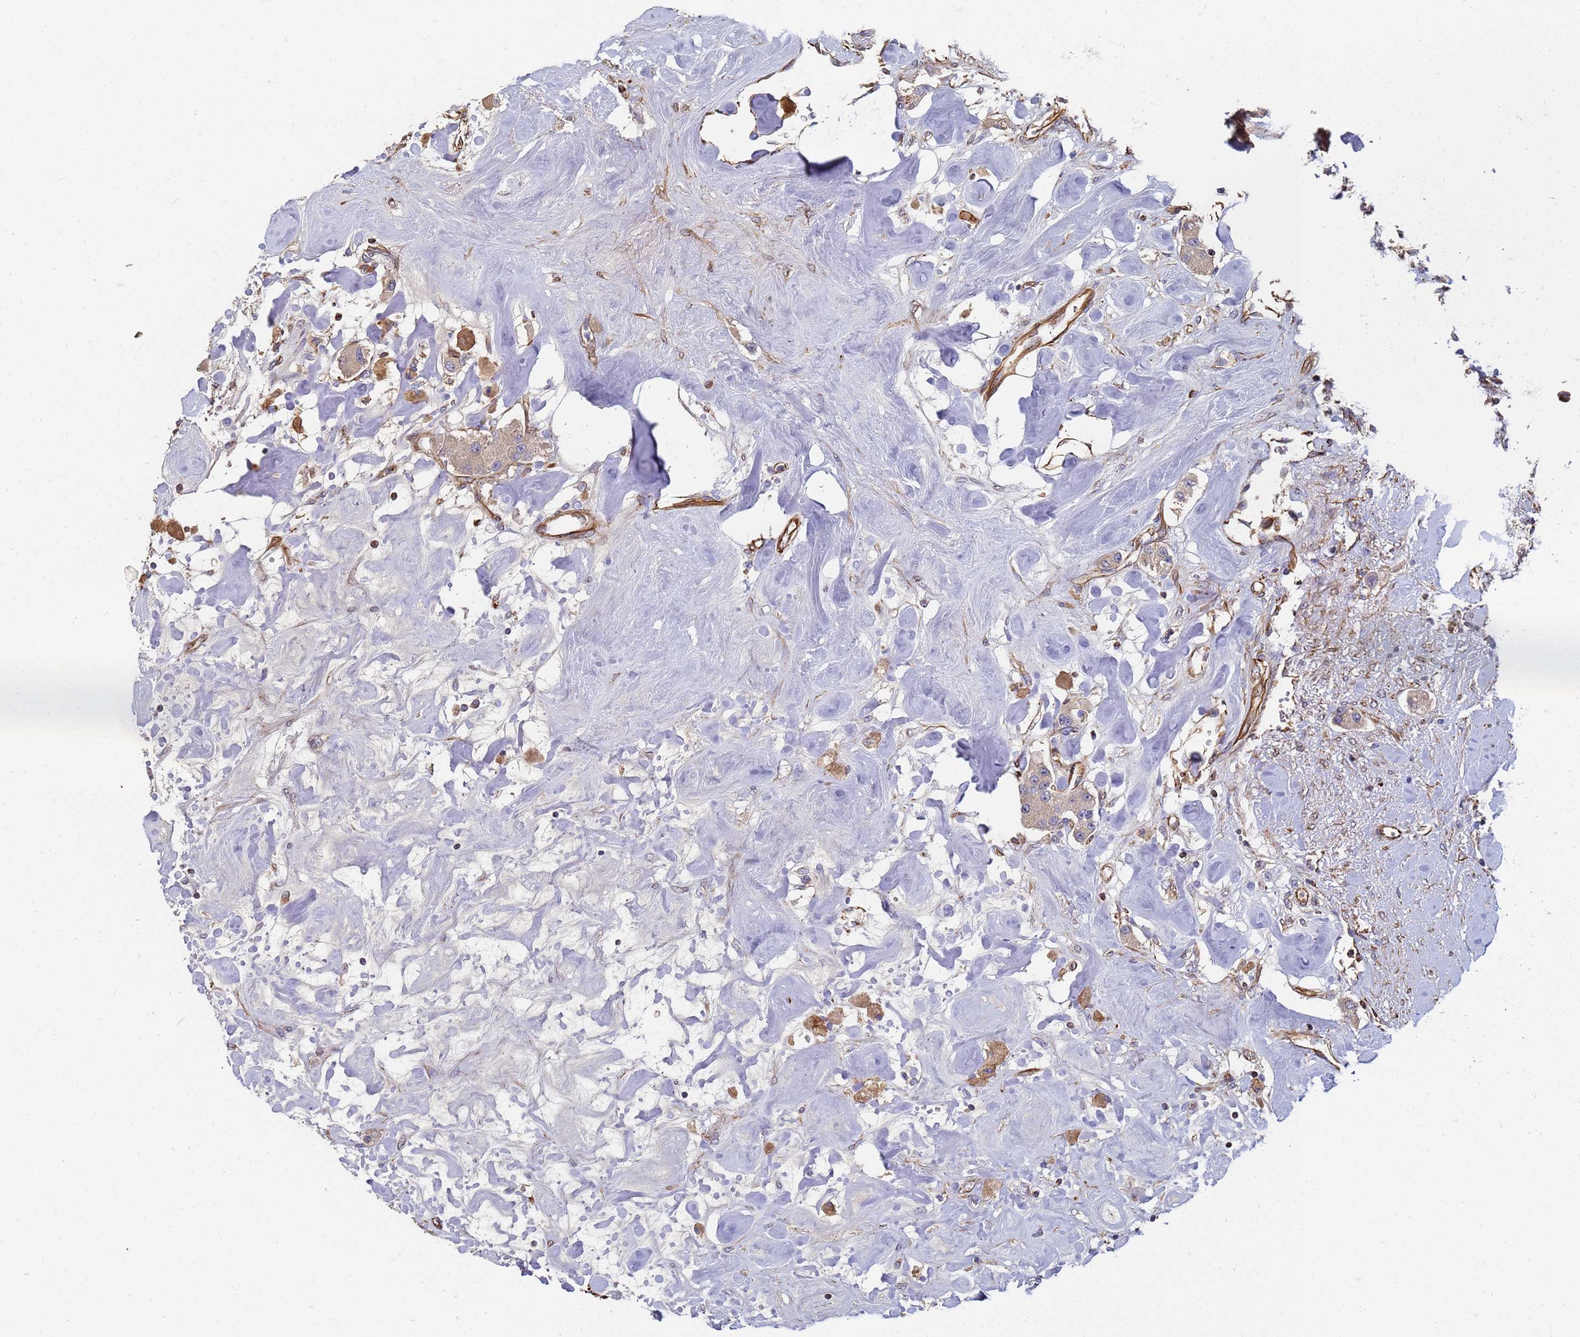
{"staining": {"intensity": "weak", "quantity": ">75%", "location": "cytoplasmic/membranous"}, "tissue": "carcinoid", "cell_type": "Tumor cells", "image_type": "cancer", "snomed": [{"axis": "morphology", "description": "Carcinoid, malignant, NOS"}, {"axis": "topography", "description": "Pancreas"}], "caption": "Human carcinoid stained with a brown dye displays weak cytoplasmic/membranous positive positivity in approximately >75% of tumor cells.", "gene": "SYT13", "patient": {"sex": "male", "age": 41}}